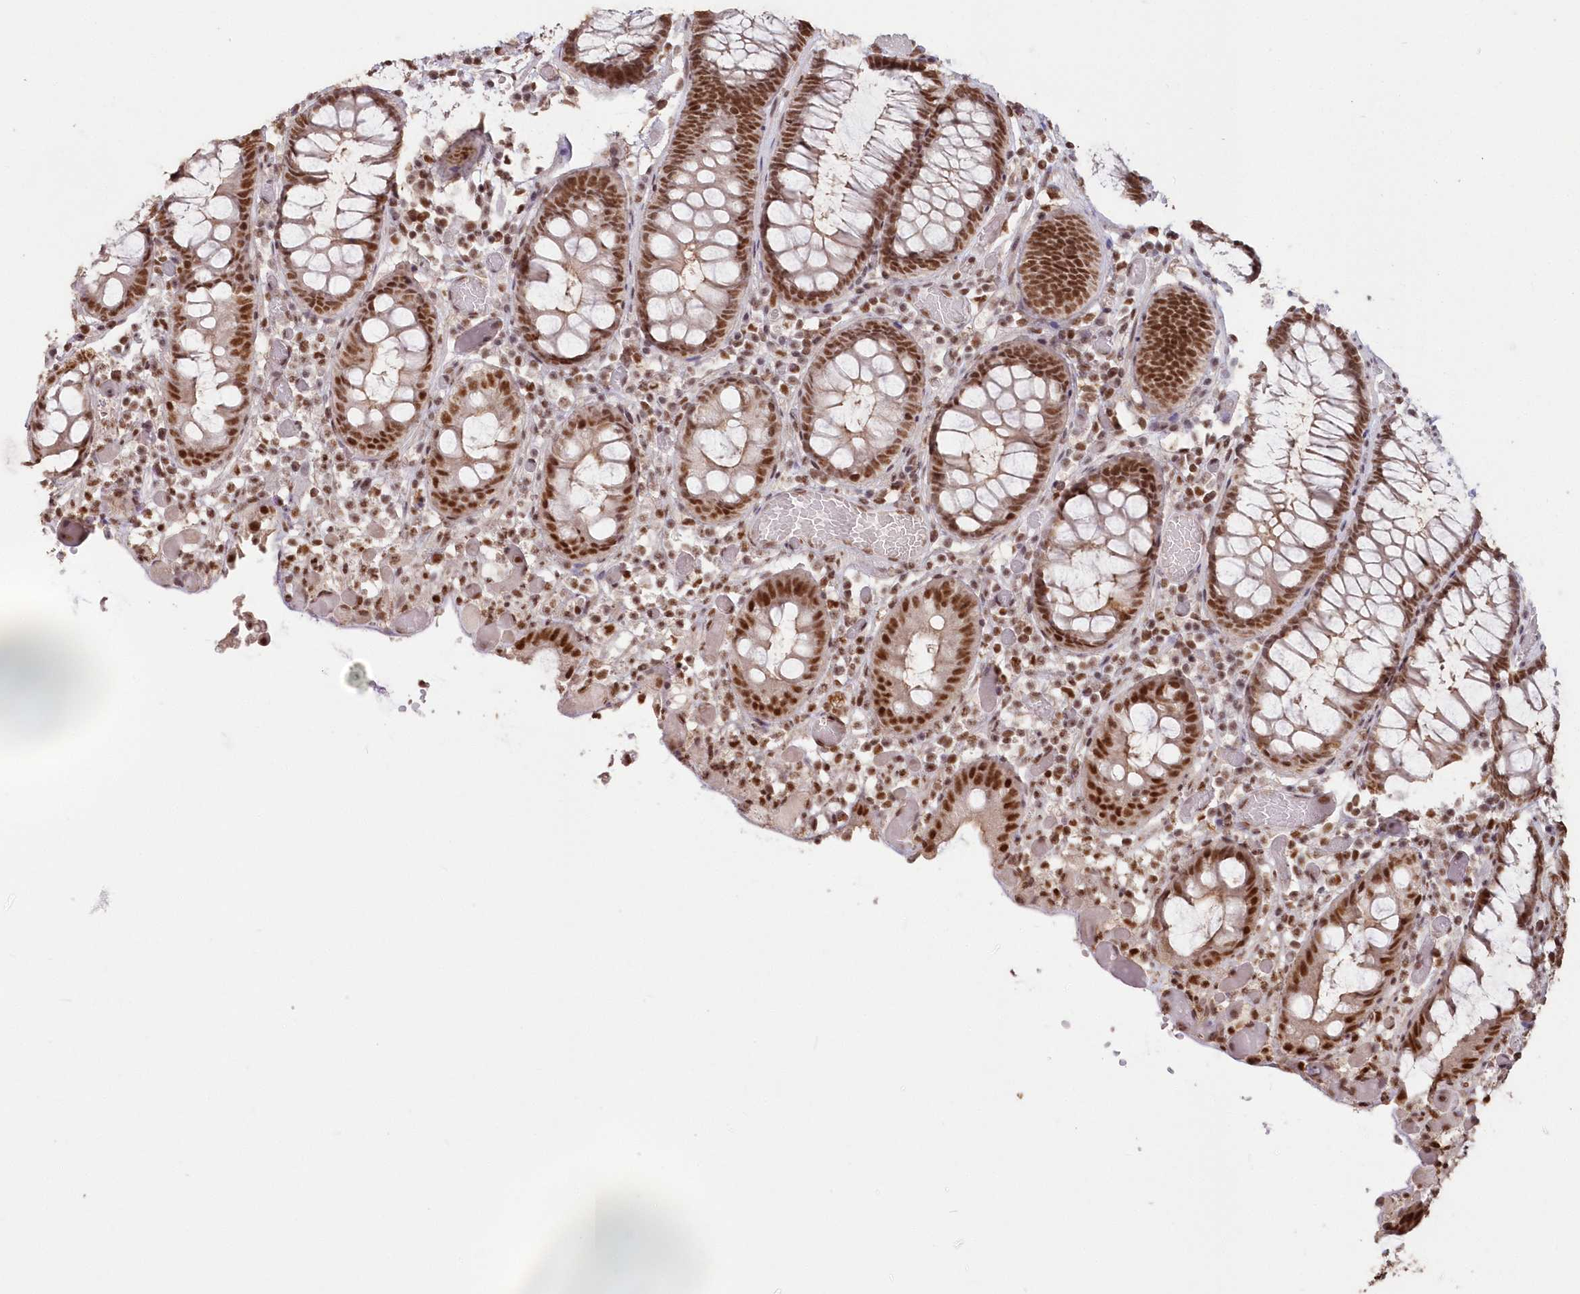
{"staining": {"intensity": "moderate", "quantity": ">75%", "location": "nuclear"}, "tissue": "colon", "cell_type": "Endothelial cells", "image_type": "normal", "snomed": [{"axis": "morphology", "description": "Normal tissue, NOS"}, {"axis": "topography", "description": "Colon"}], "caption": "IHC (DAB) staining of normal human colon displays moderate nuclear protein staining in approximately >75% of endothelial cells.", "gene": "PDS5A", "patient": {"sex": "male", "age": 14}}